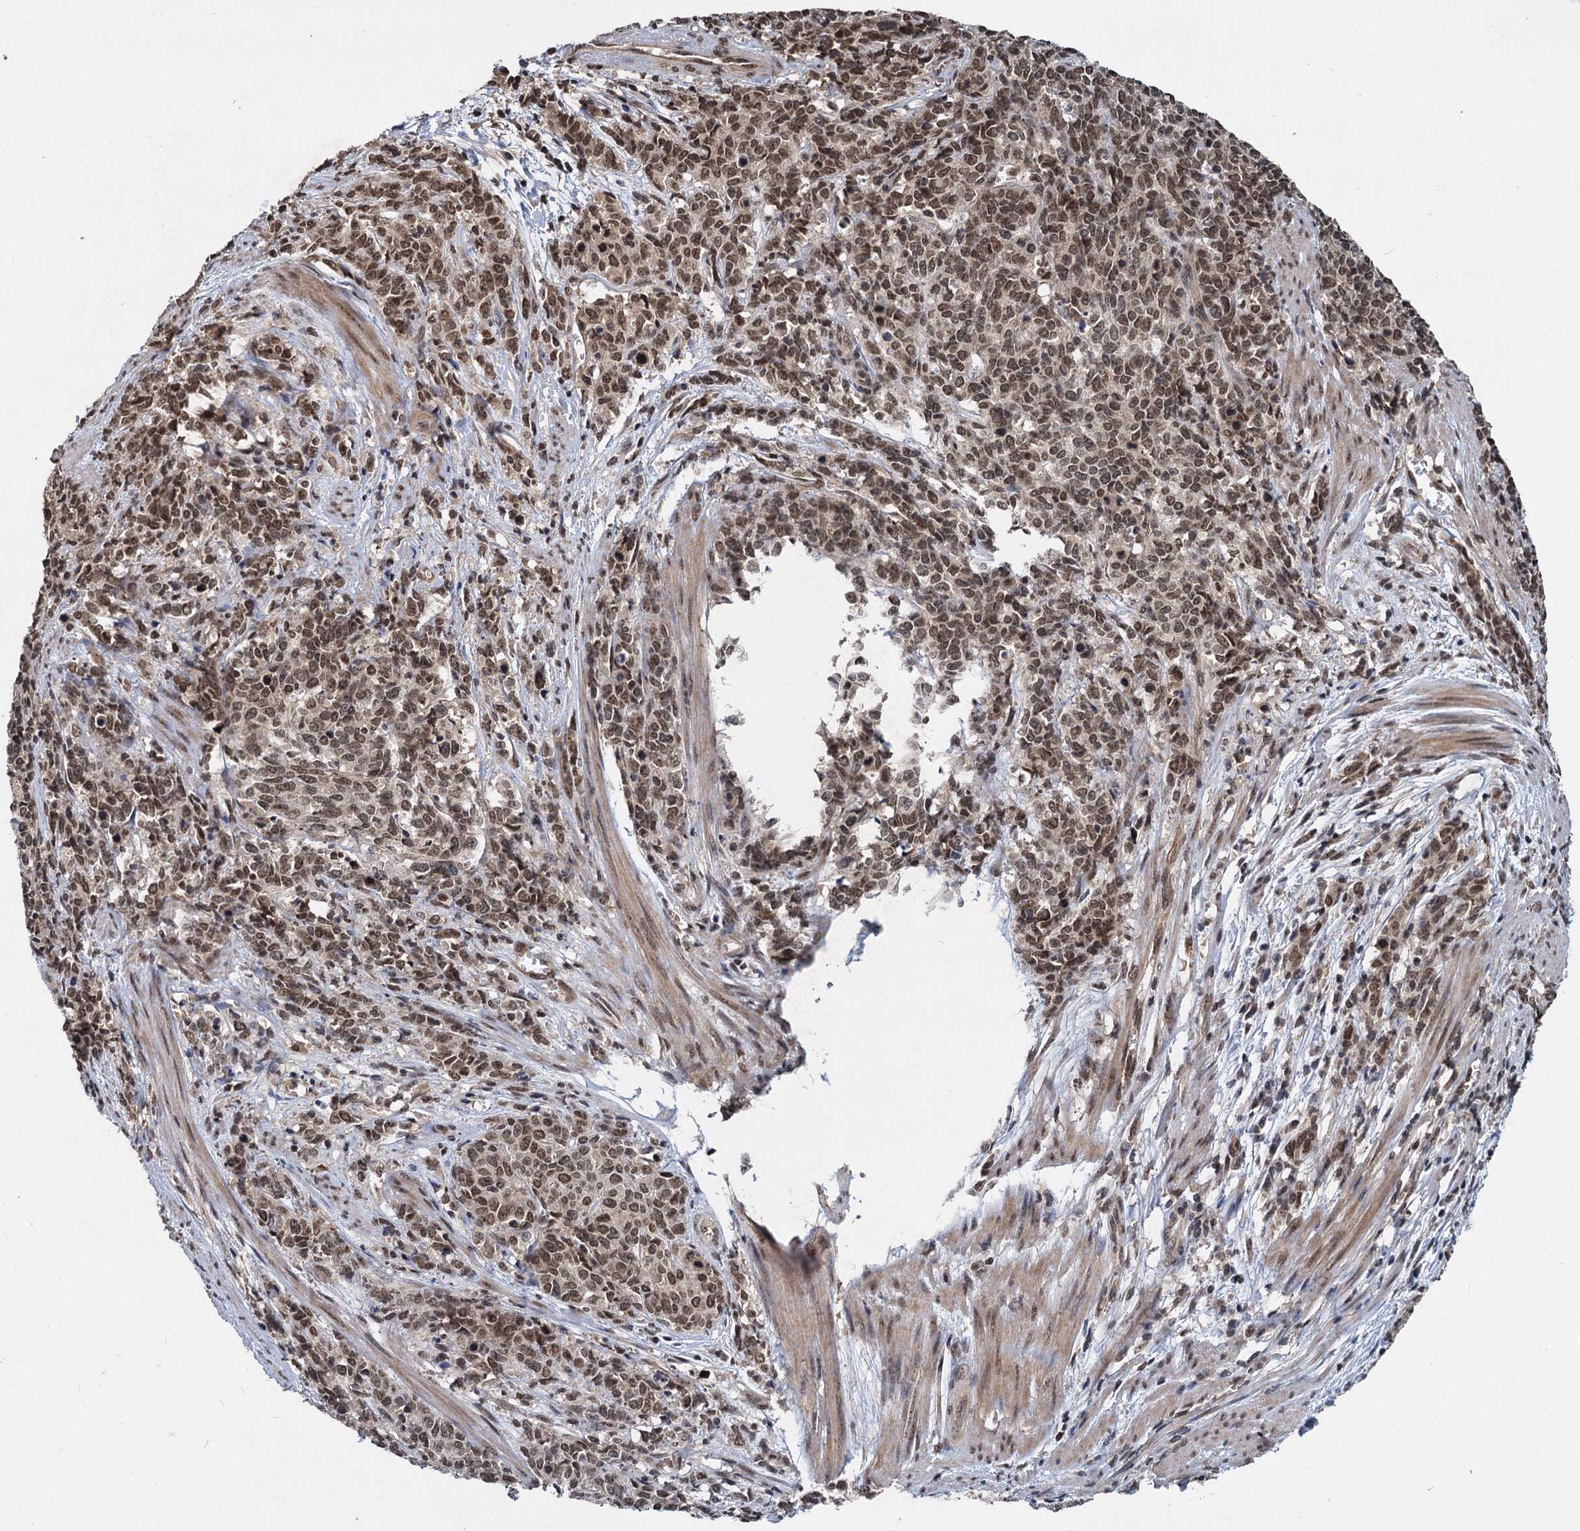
{"staining": {"intensity": "moderate", "quantity": ">75%", "location": "nuclear"}, "tissue": "cervical cancer", "cell_type": "Tumor cells", "image_type": "cancer", "snomed": [{"axis": "morphology", "description": "Squamous cell carcinoma, NOS"}, {"axis": "topography", "description": "Cervix"}], "caption": "Cervical squamous cell carcinoma stained for a protein (brown) demonstrates moderate nuclear positive positivity in about >75% of tumor cells.", "gene": "FAM216B", "patient": {"sex": "female", "age": 60}}